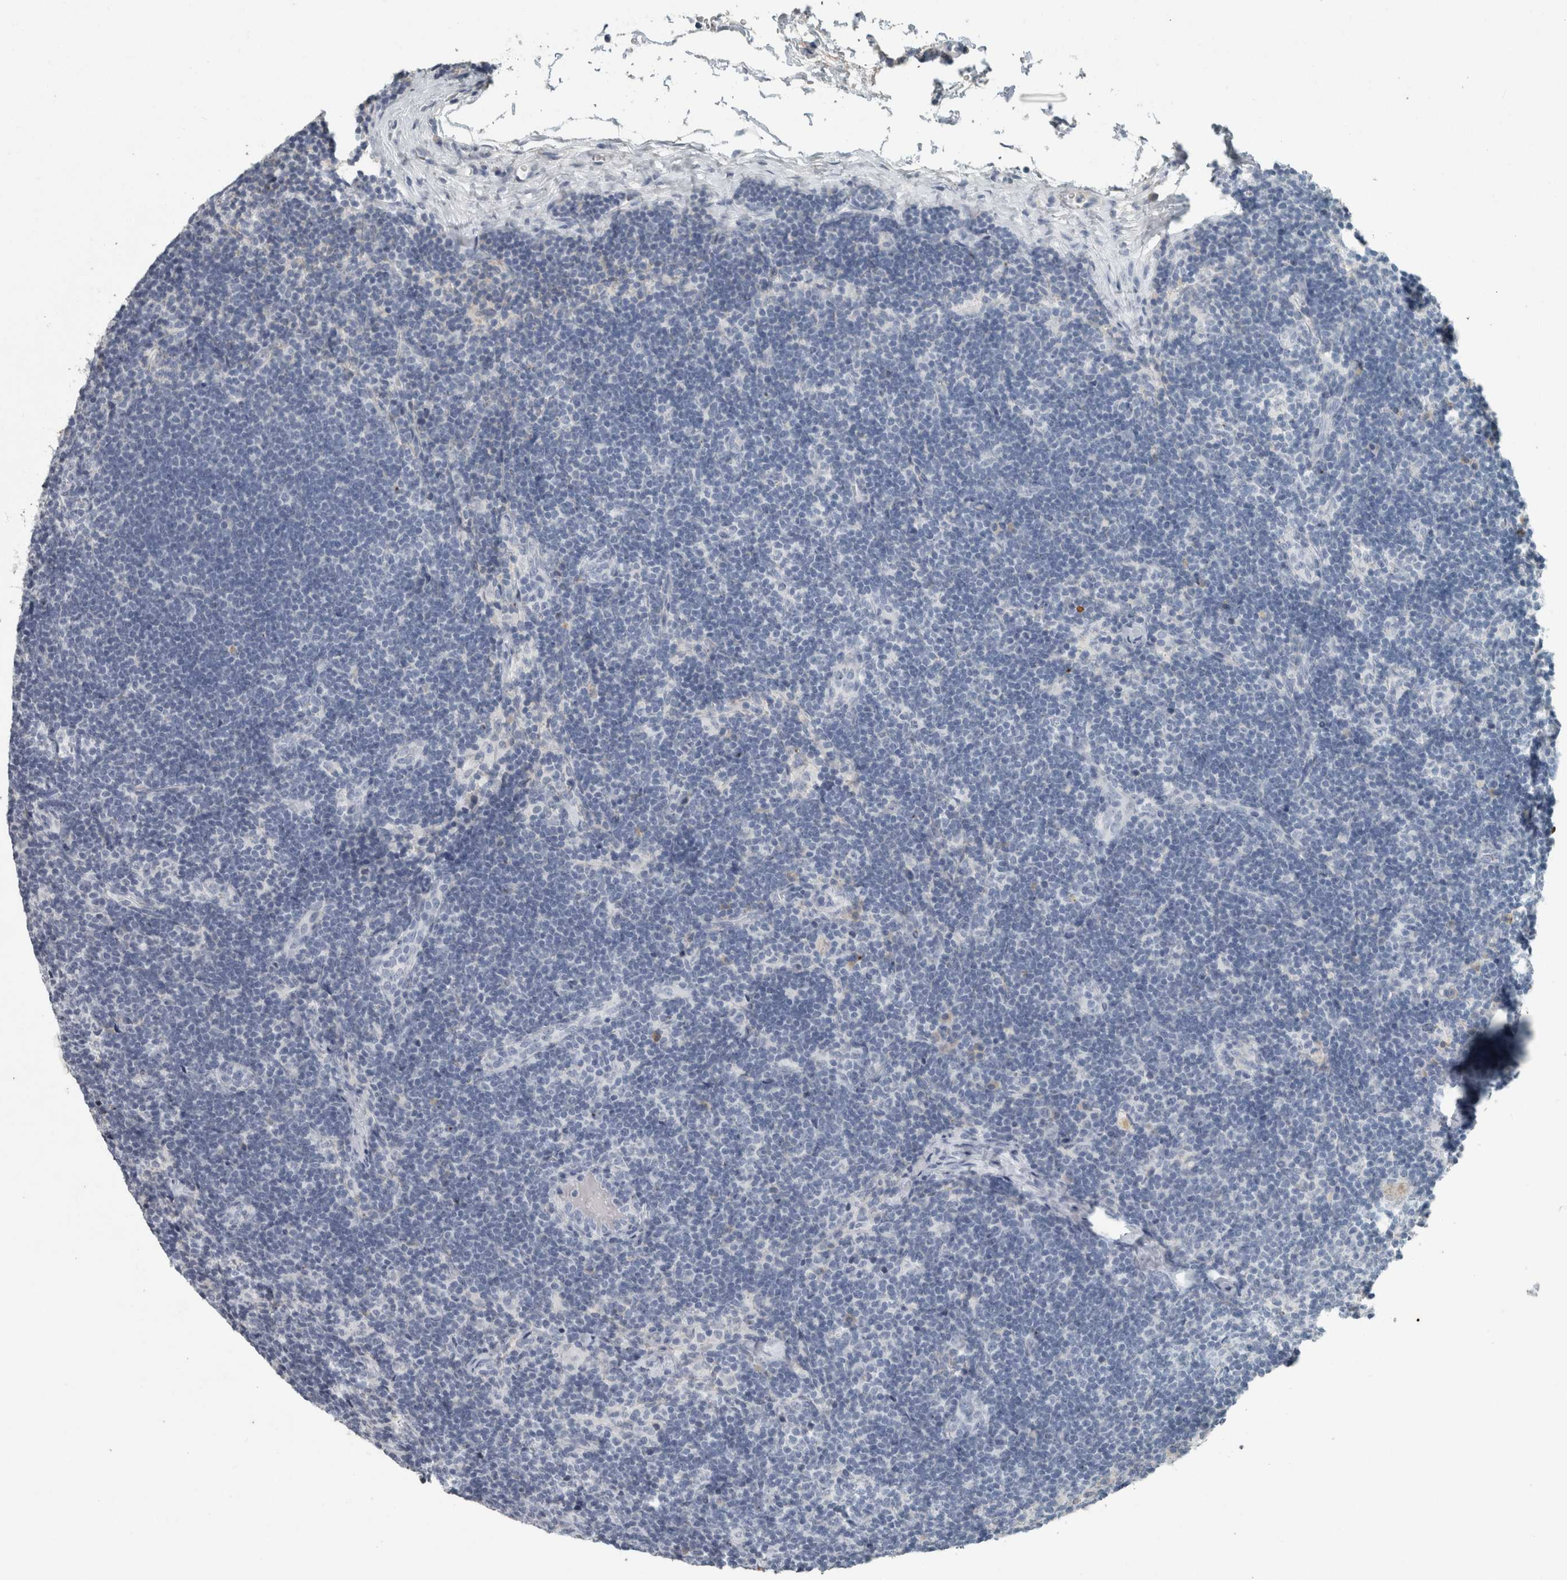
{"staining": {"intensity": "negative", "quantity": "none", "location": "none"}, "tissue": "lymph node", "cell_type": "Non-germinal center cells", "image_type": "normal", "snomed": [{"axis": "morphology", "description": "Normal tissue, NOS"}, {"axis": "topography", "description": "Lymph node"}], "caption": "Immunohistochemistry photomicrograph of normal lymph node stained for a protein (brown), which demonstrates no expression in non-germinal center cells.", "gene": "CHL1", "patient": {"sex": "female", "age": 22}}